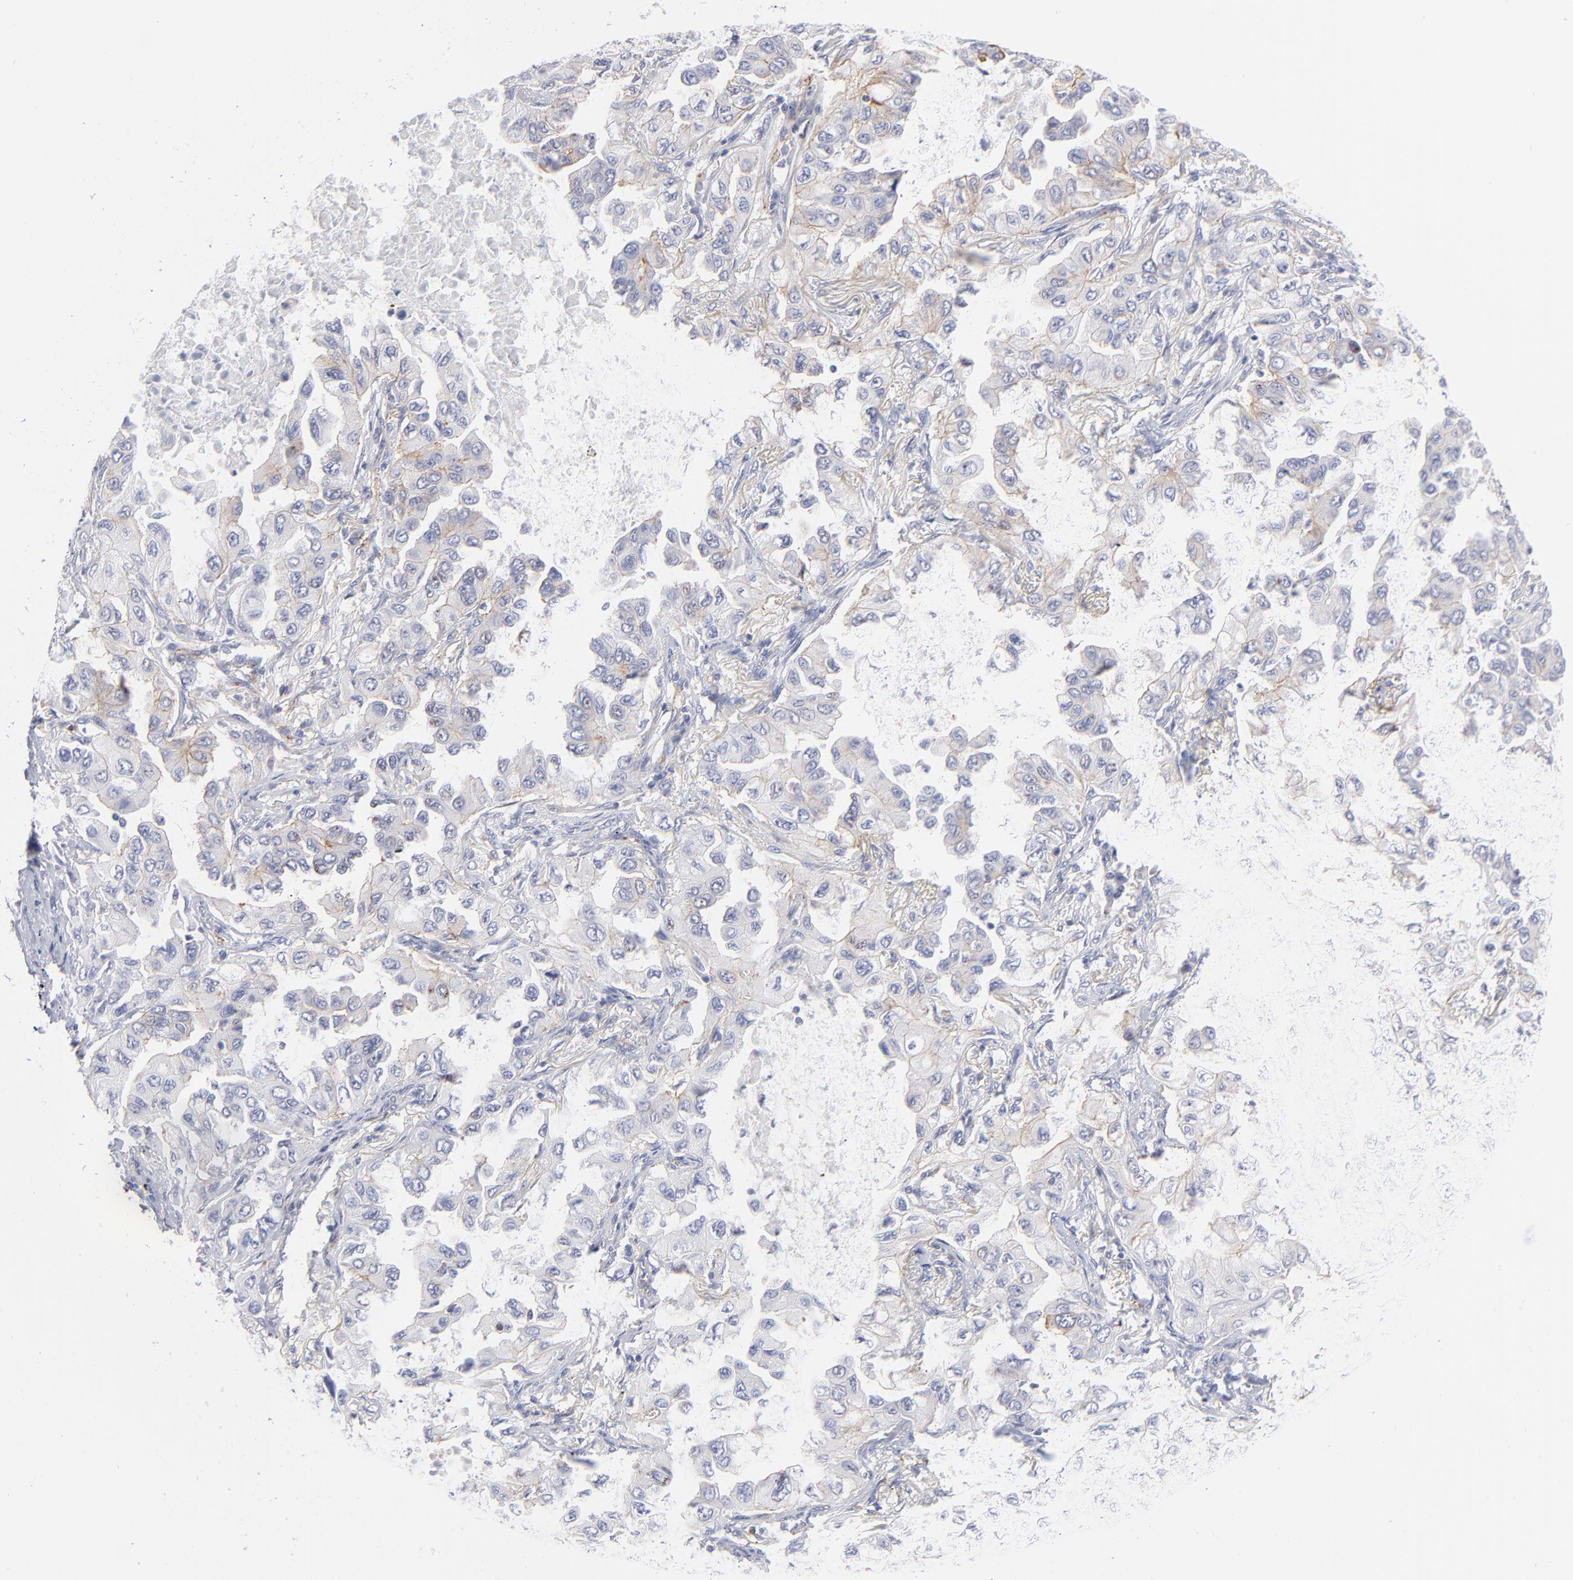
{"staining": {"intensity": "weak", "quantity": "<25%", "location": "cytoplasmic/membranous"}, "tissue": "lung cancer", "cell_type": "Tumor cells", "image_type": "cancer", "snomed": [{"axis": "morphology", "description": "Adenocarcinoma, NOS"}, {"axis": "topography", "description": "Lung"}], "caption": "Immunohistochemical staining of lung adenocarcinoma displays no significant expression in tumor cells.", "gene": "ACTA2", "patient": {"sex": "female", "age": 65}}